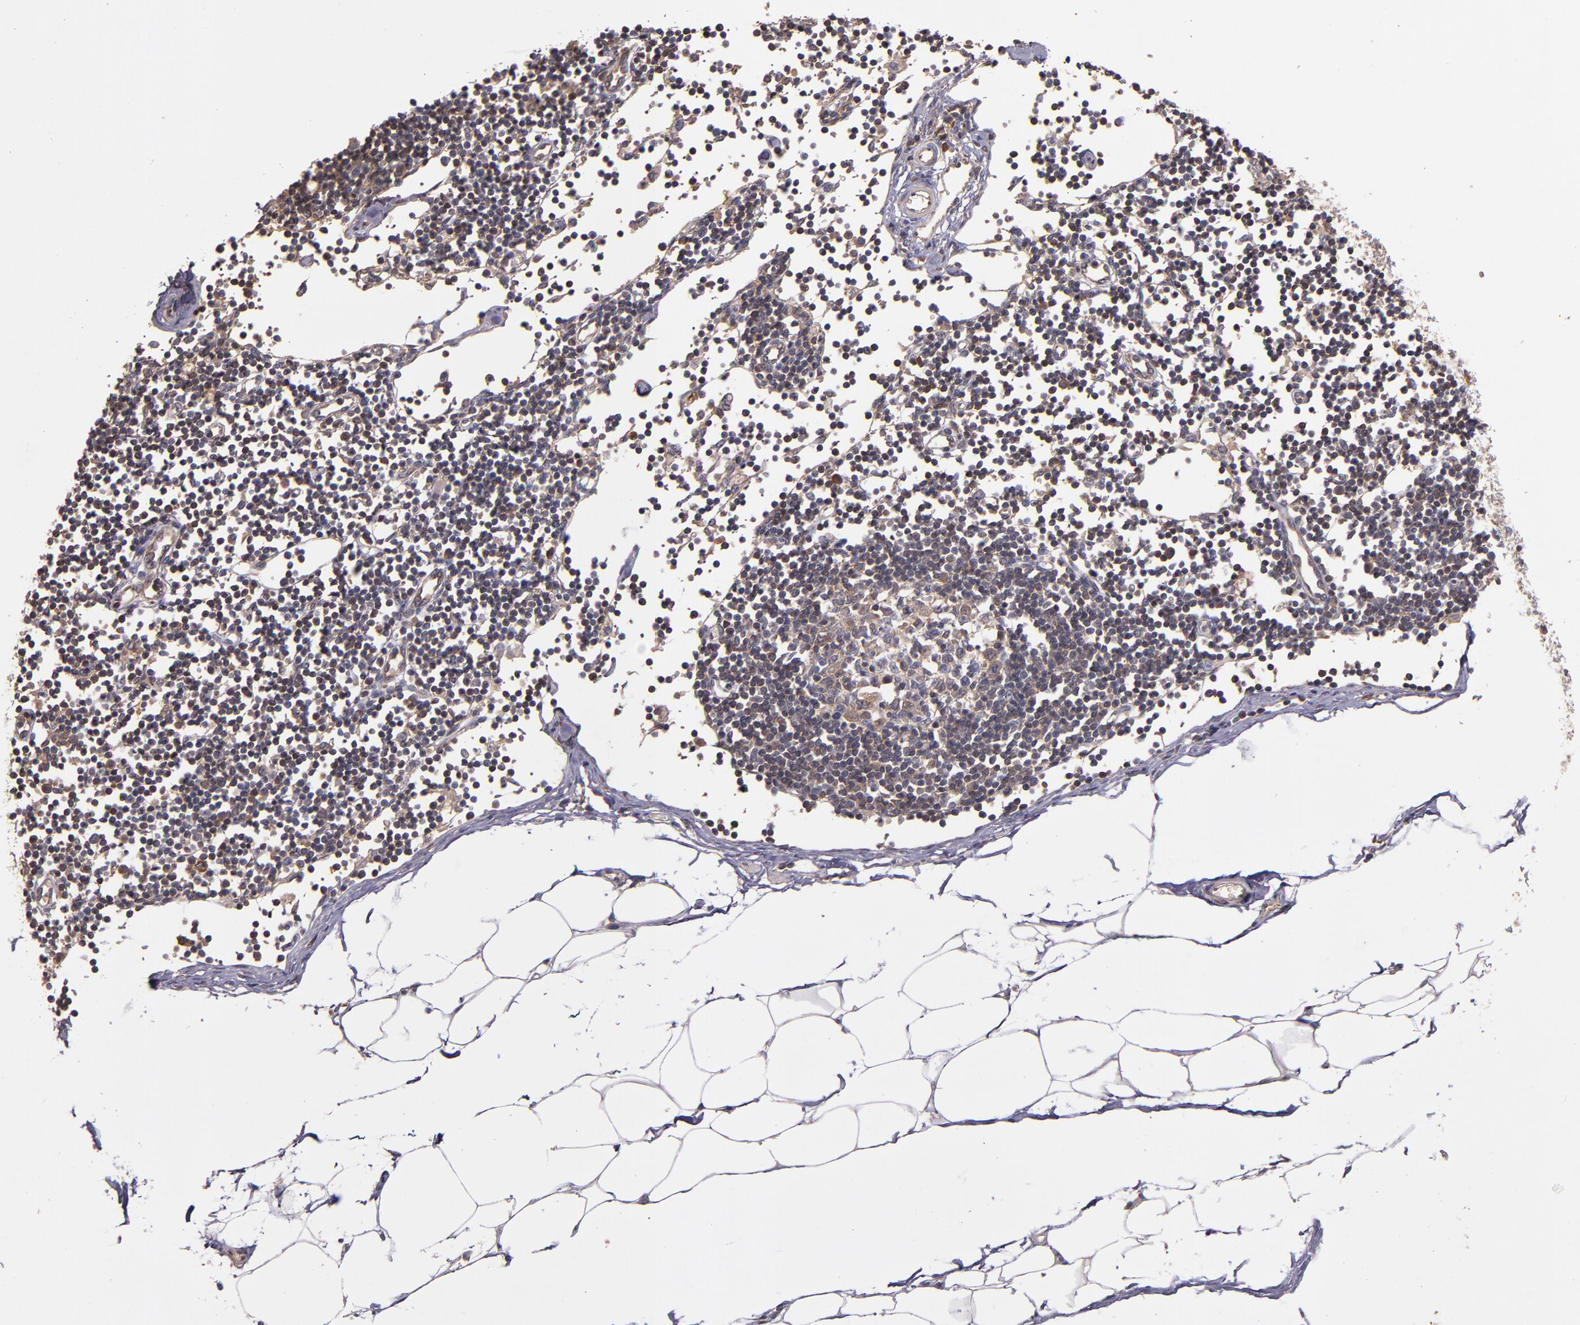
{"staining": {"intensity": "negative", "quantity": "none", "location": "none"}, "tissue": "adipose tissue", "cell_type": "Adipocytes", "image_type": "normal", "snomed": [{"axis": "morphology", "description": "Normal tissue, NOS"}, {"axis": "morphology", "description": "Adenocarcinoma, NOS"}, {"axis": "topography", "description": "Colon"}, {"axis": "topography", "description": "Peripheral nerve tissue"}], "caption": "Immunohistochemistry histopathology image of unremarkable human adipose tissue stained for a protein (brown), which exhibits no staining in adipocytes. (DAB (3,3'-diaminobenzidine) immunohistochemistry (IHC) visualized using brightfield microscopy, high magnification).", "gene": "PRAF2", "patient": {"sex": "male", "age": 14}}